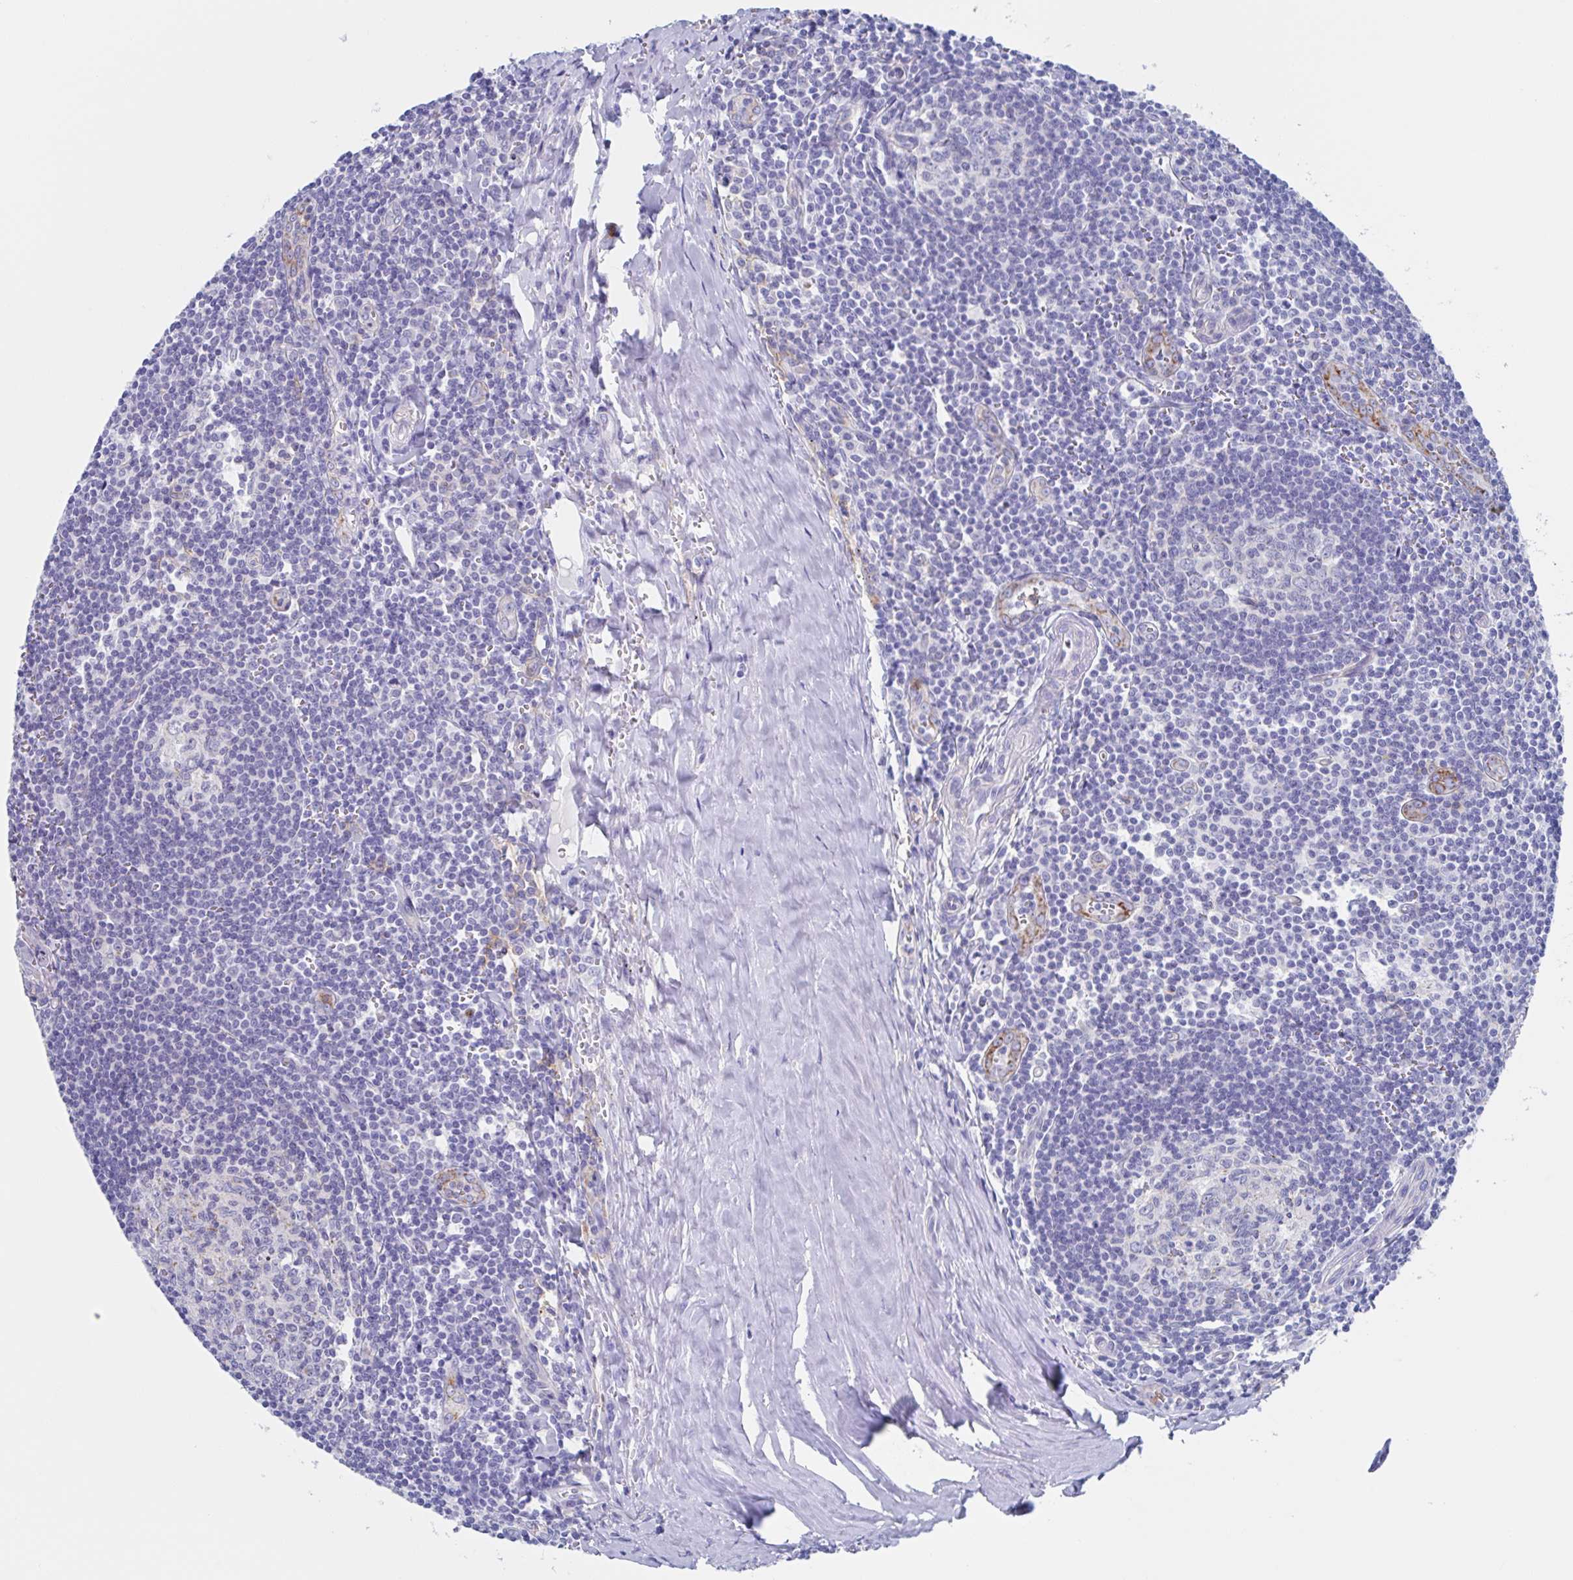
{"staining": {"intensity": "negative", "quantity": "none", "location": "none"}, "tissue": "tonsil", "cell_type": "Germinal center cells", "image_type": "normal", "snomed": [{"axis": "morphology", "description": "Normal tissue, NOS"}, {"axis": "topography", "description": "Tonsil"}], "caption": "This photomicrograph is of normal tonsil stained with immunohistochemistry to label a protein in brown with the nuclei are counter-stained blue. There is no staining in germinal center cells.", "gene": "FCGR3A", "patient": {"sex": "male", "age": 27}}